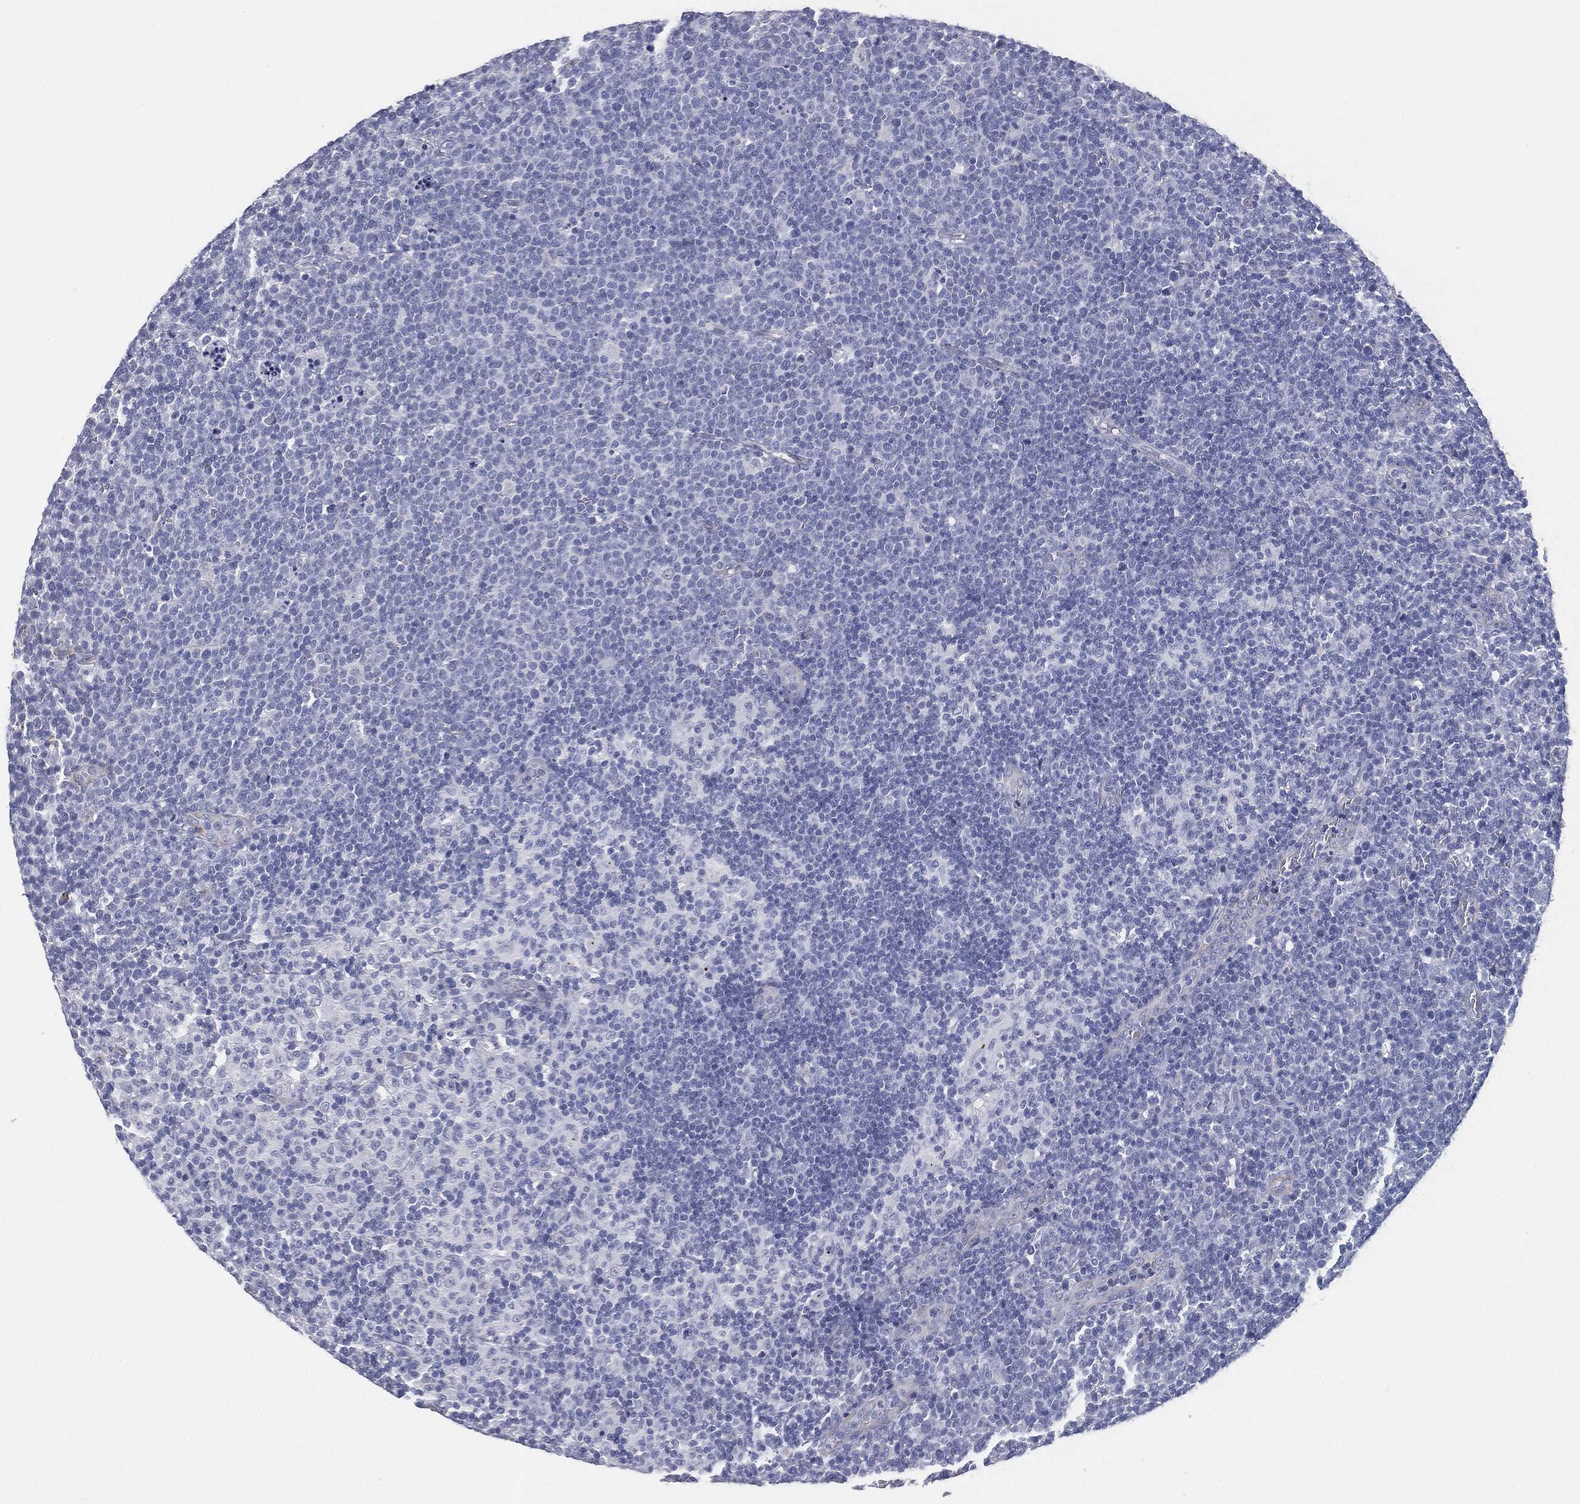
{"staining": {"intensity": "negative", "quantity": "none", "location": "none"}, "tissue": "lymphoma", "cell_type": "Tumor cells", "image_type": "cancer", "snomed": [{"axis": "morphology", "description": "Malignant lymphoma, non-Hodgkin's type, High grade"}, {"axis": "topography", "description": "Lymph node"}], "caption": "IHC of lymphoma reveals no staining in tumor cells.", "gene": "MUC5AC", "patient": {"sex": "male", "age": 61}}